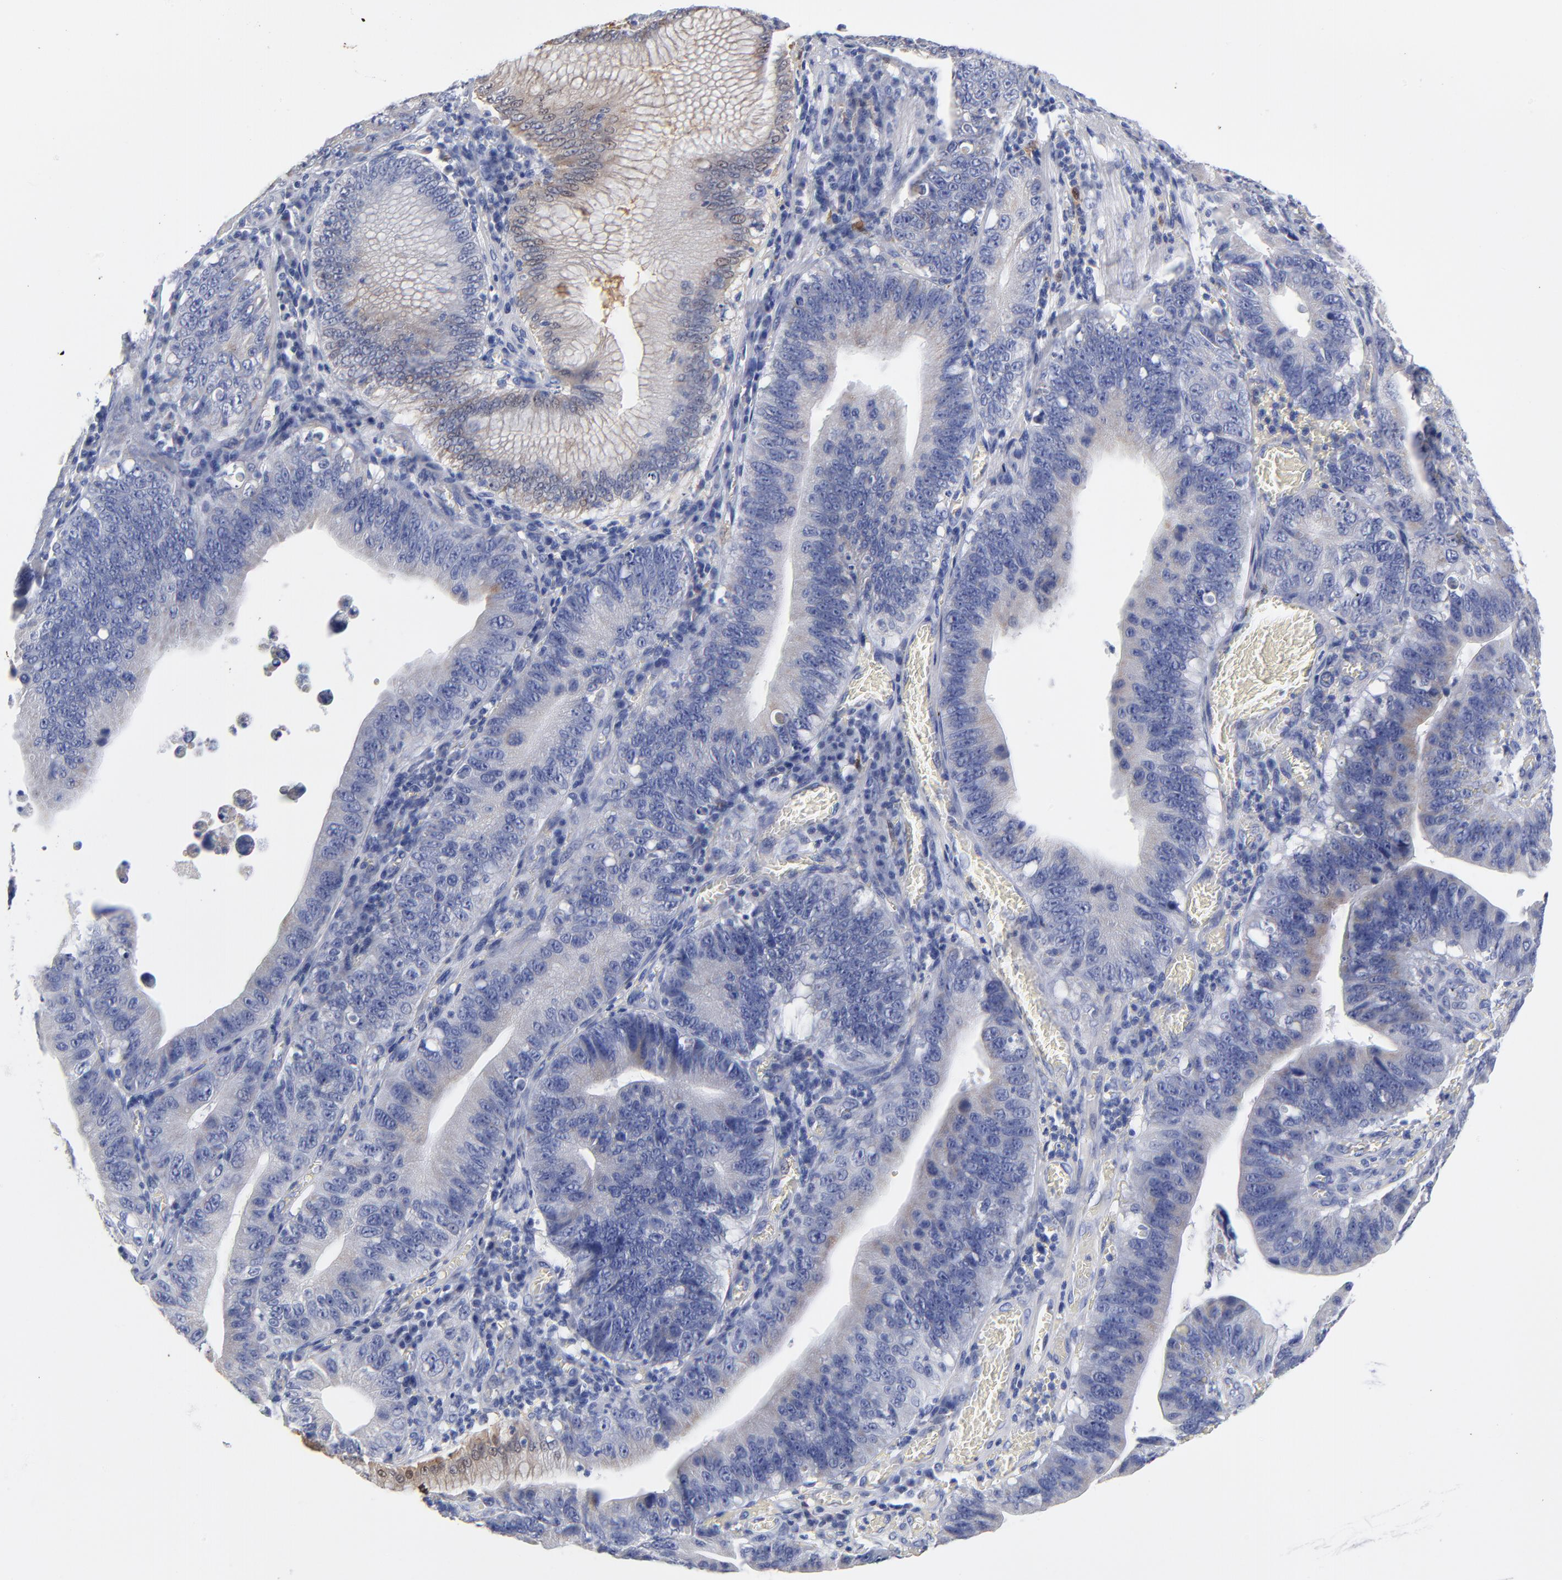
{"staining": {"intensity": "negative", "quantity": "none", "location": "none"}, "tissue": "stomach cancer", "cell_type": "Tumor cells", "image_type": "cancer", "snomed": [{"axis": "morphology", "description": "Adenocarcinoma, NOS"}, {"axis": "topography", "description": "Stomach"}, {"axis": "topography", "description": "Gastric cardia"}], "caption": "Immunohistochemistry (IHC) of adenocarcinoma (stomach) displays no expression in tumor cells.", "gene": "PTP4A1", "patient": {"sex": "male", "age": 59}}